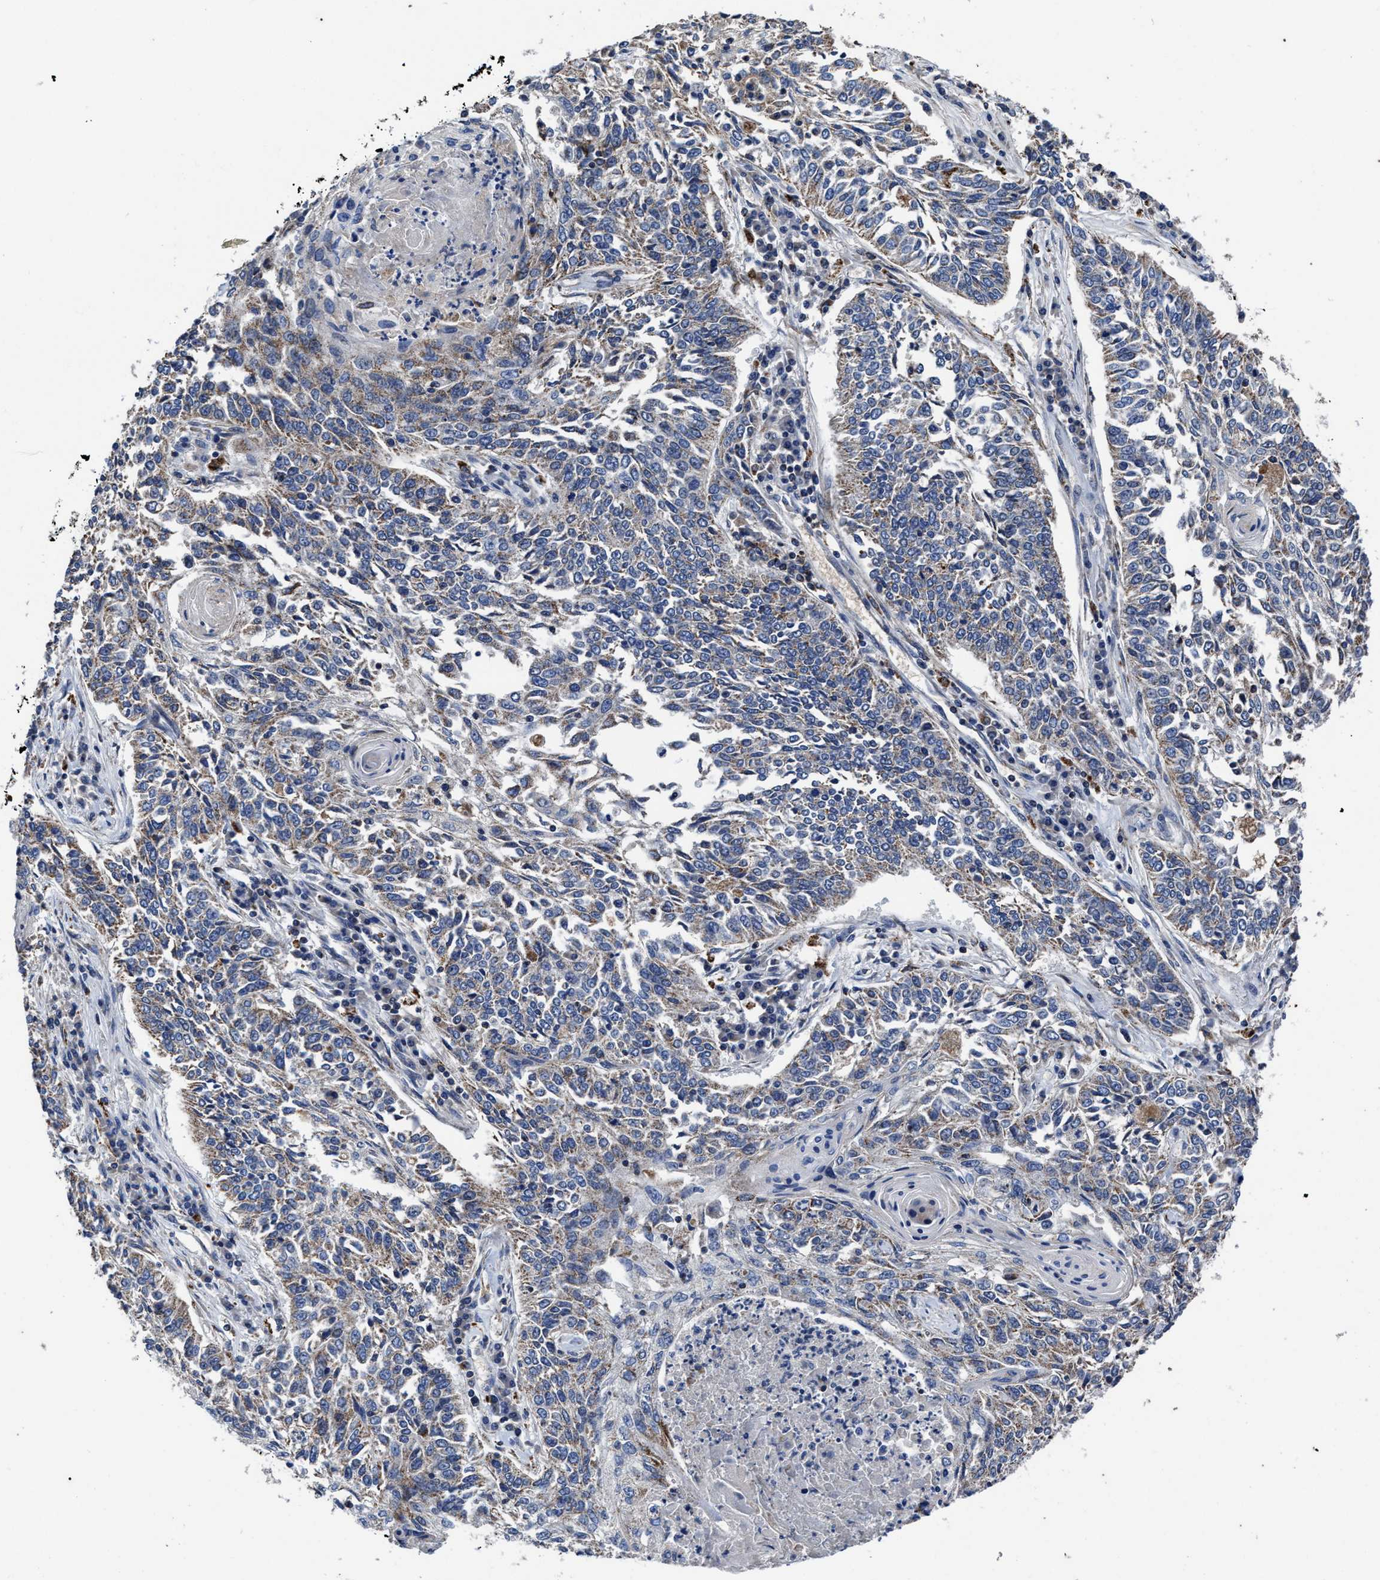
{"staining": {"intensity": "weak", "quantity": ">75%", "location": "cytoplasmic/membranous"}, "tissue": "lung cancer", "cell_type": "Tumor cells", "image_type": "cancer", "snomed": [{"axis": "morphology", "description": "Normal tissue, NOS"}, {"axis": "morphology", "description": "Squamous cell carcinoma, NOS"}, {"axis": "topography", "description": "Cartilage tissue"}, {"axis": "topography", "description": "Bronchus"}, {"axis": "topography", "description": "Lung"}], "caption": "Protein staining by immunohistochemistry (IHC) shows weak cytoplasmic/membranous expression in about >75% of tumor cells in lung cancer. (DAB (3,3'-diaminobenzidine) = brown stain, brightfield microscopy at high magnification).", "gene": "CACNA1D", "patient": {"sex": "female", "age": 49}}